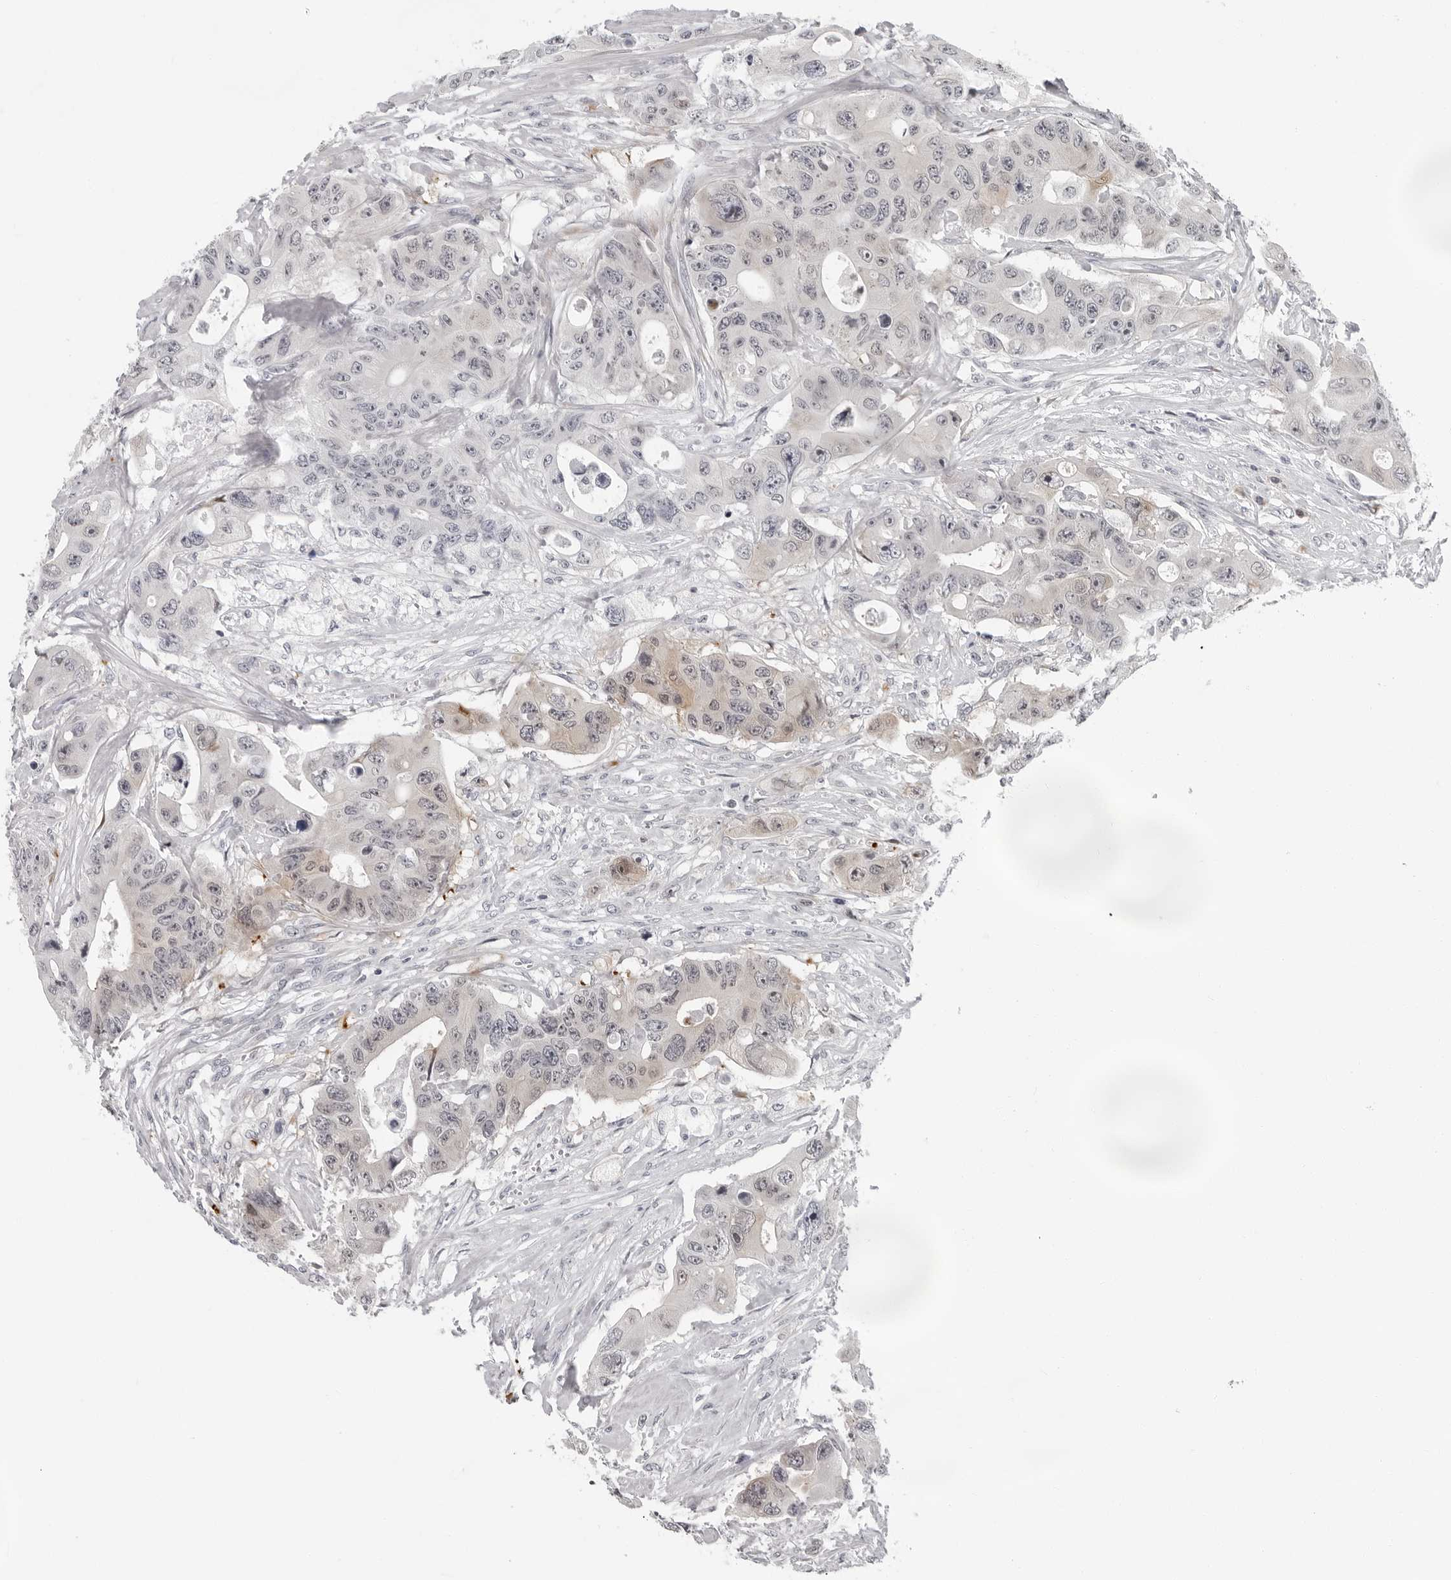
{"staining": {"intensity": "weak", "quantity": "<25%", "location": "cytoplasmic/membranous"}, "tissue": "colorectal cancer", "cell_type": "Tumor cells", "image_type": "cancer", "snomed": [{"axis": "morphology", "description": "Adenocarcinoma, NOS"}, {"axis": "topography", "description": "Colon"}], "caption": "Adenocarcinoma (colorectal) was stained to show a protein in brown. There is no significant staining in tumor cells. The staining is performed using DAB (3,3'-diaminobenzidine) brown chromogen with nuclei counter-stained in using hematoxylin.", "gene": "PIP4K2C", "patient": {"sex": "female", "age": 46}}